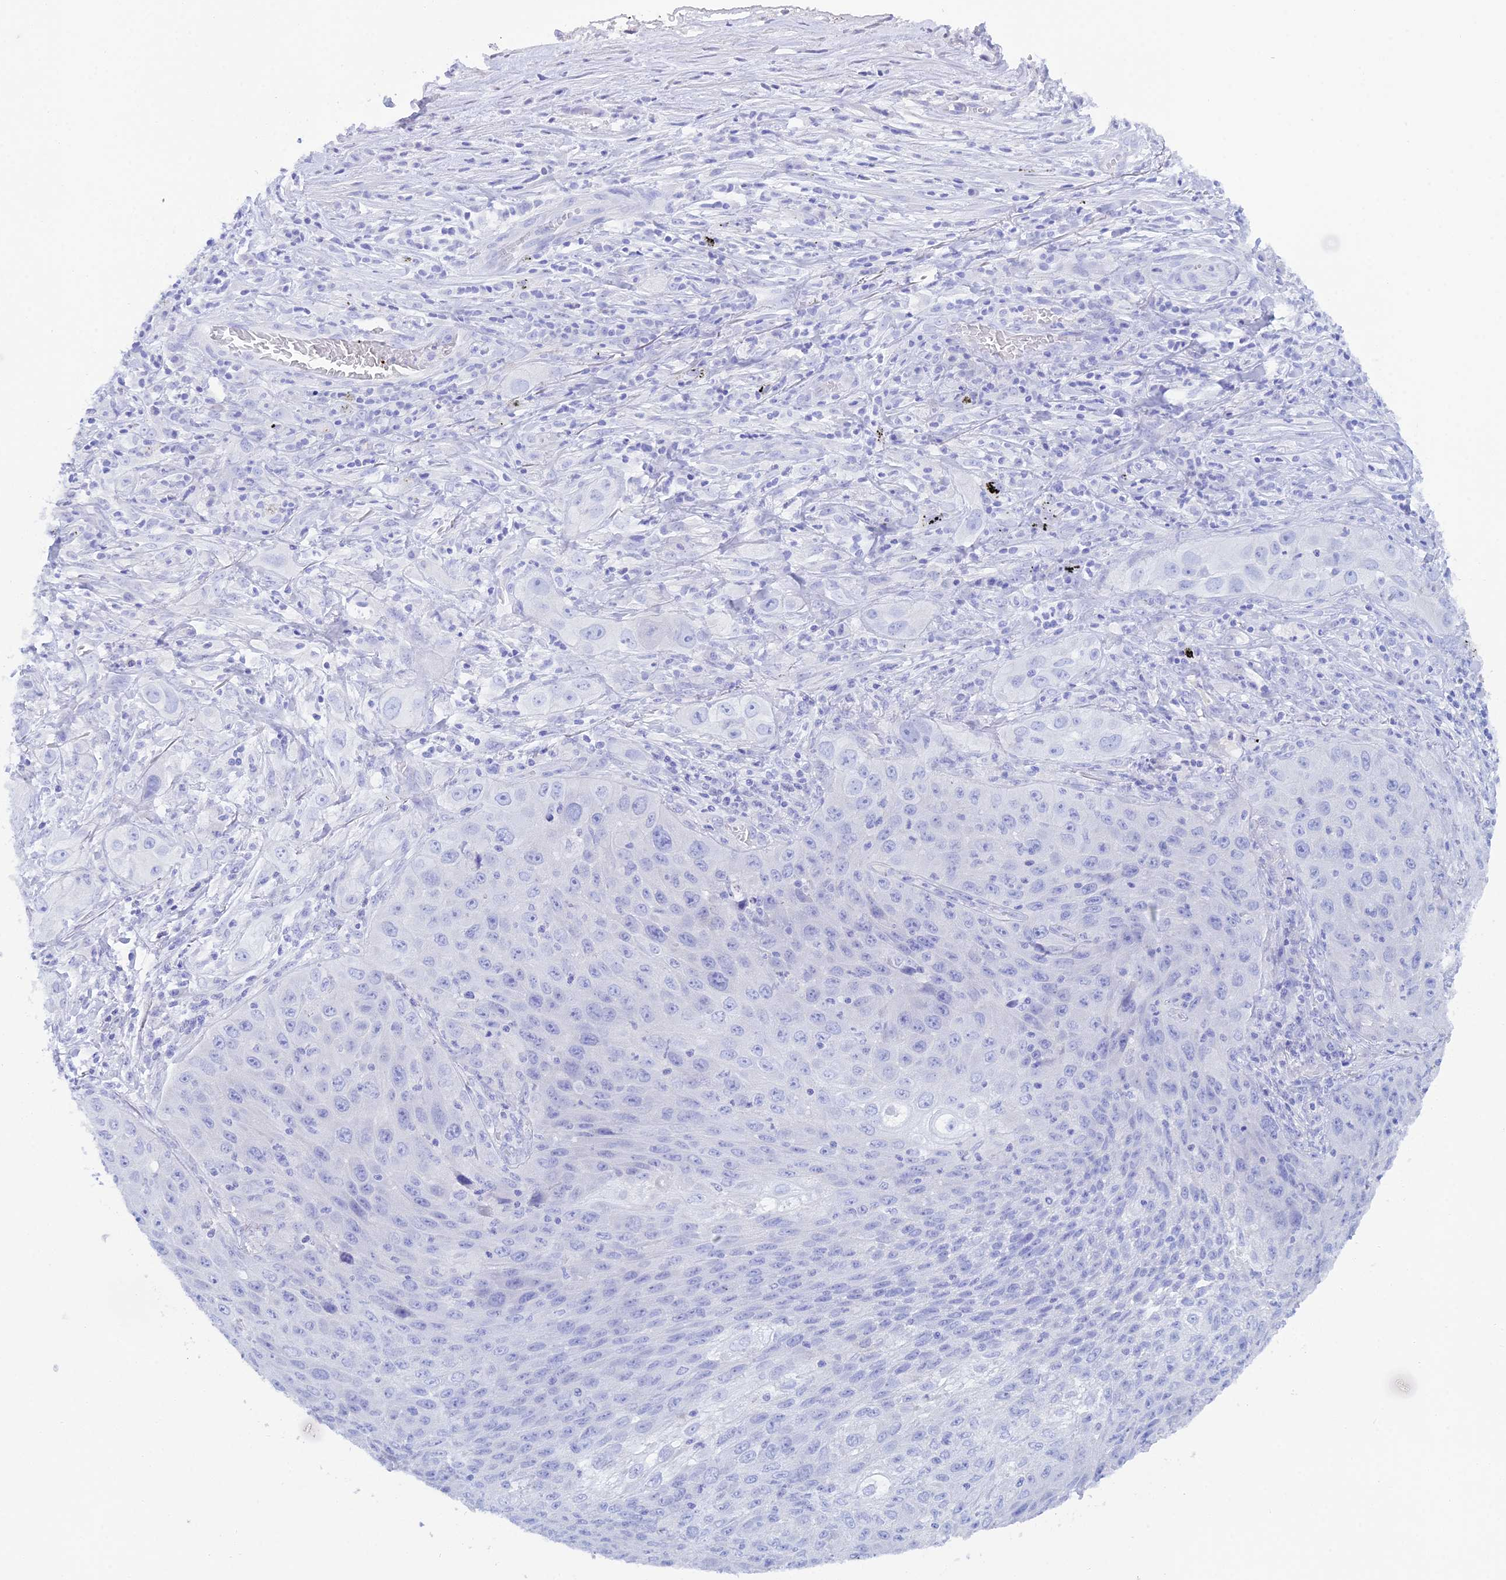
{"staining": {"intensity": "negative", "quantity": "none", "location": "none"}, "tissue": "lung cancer", "cell_type": "Tumor cells", "image_type": "cancer", "snomed": [{"axis": "morphology", "description": "Squamous cell carcinoma, NOS"}, {"axis": "topography", "description": "Lung"}], "caption": "This photomicrograph is of lung cancer (squamous cell carcinoma) stained with IHC to label a protein in brown with the nuclei are counter-stained blue. There is no positivity in tumor cells.", "gene": "REG1A", "patient": {"sex": "female", "age": 69}}